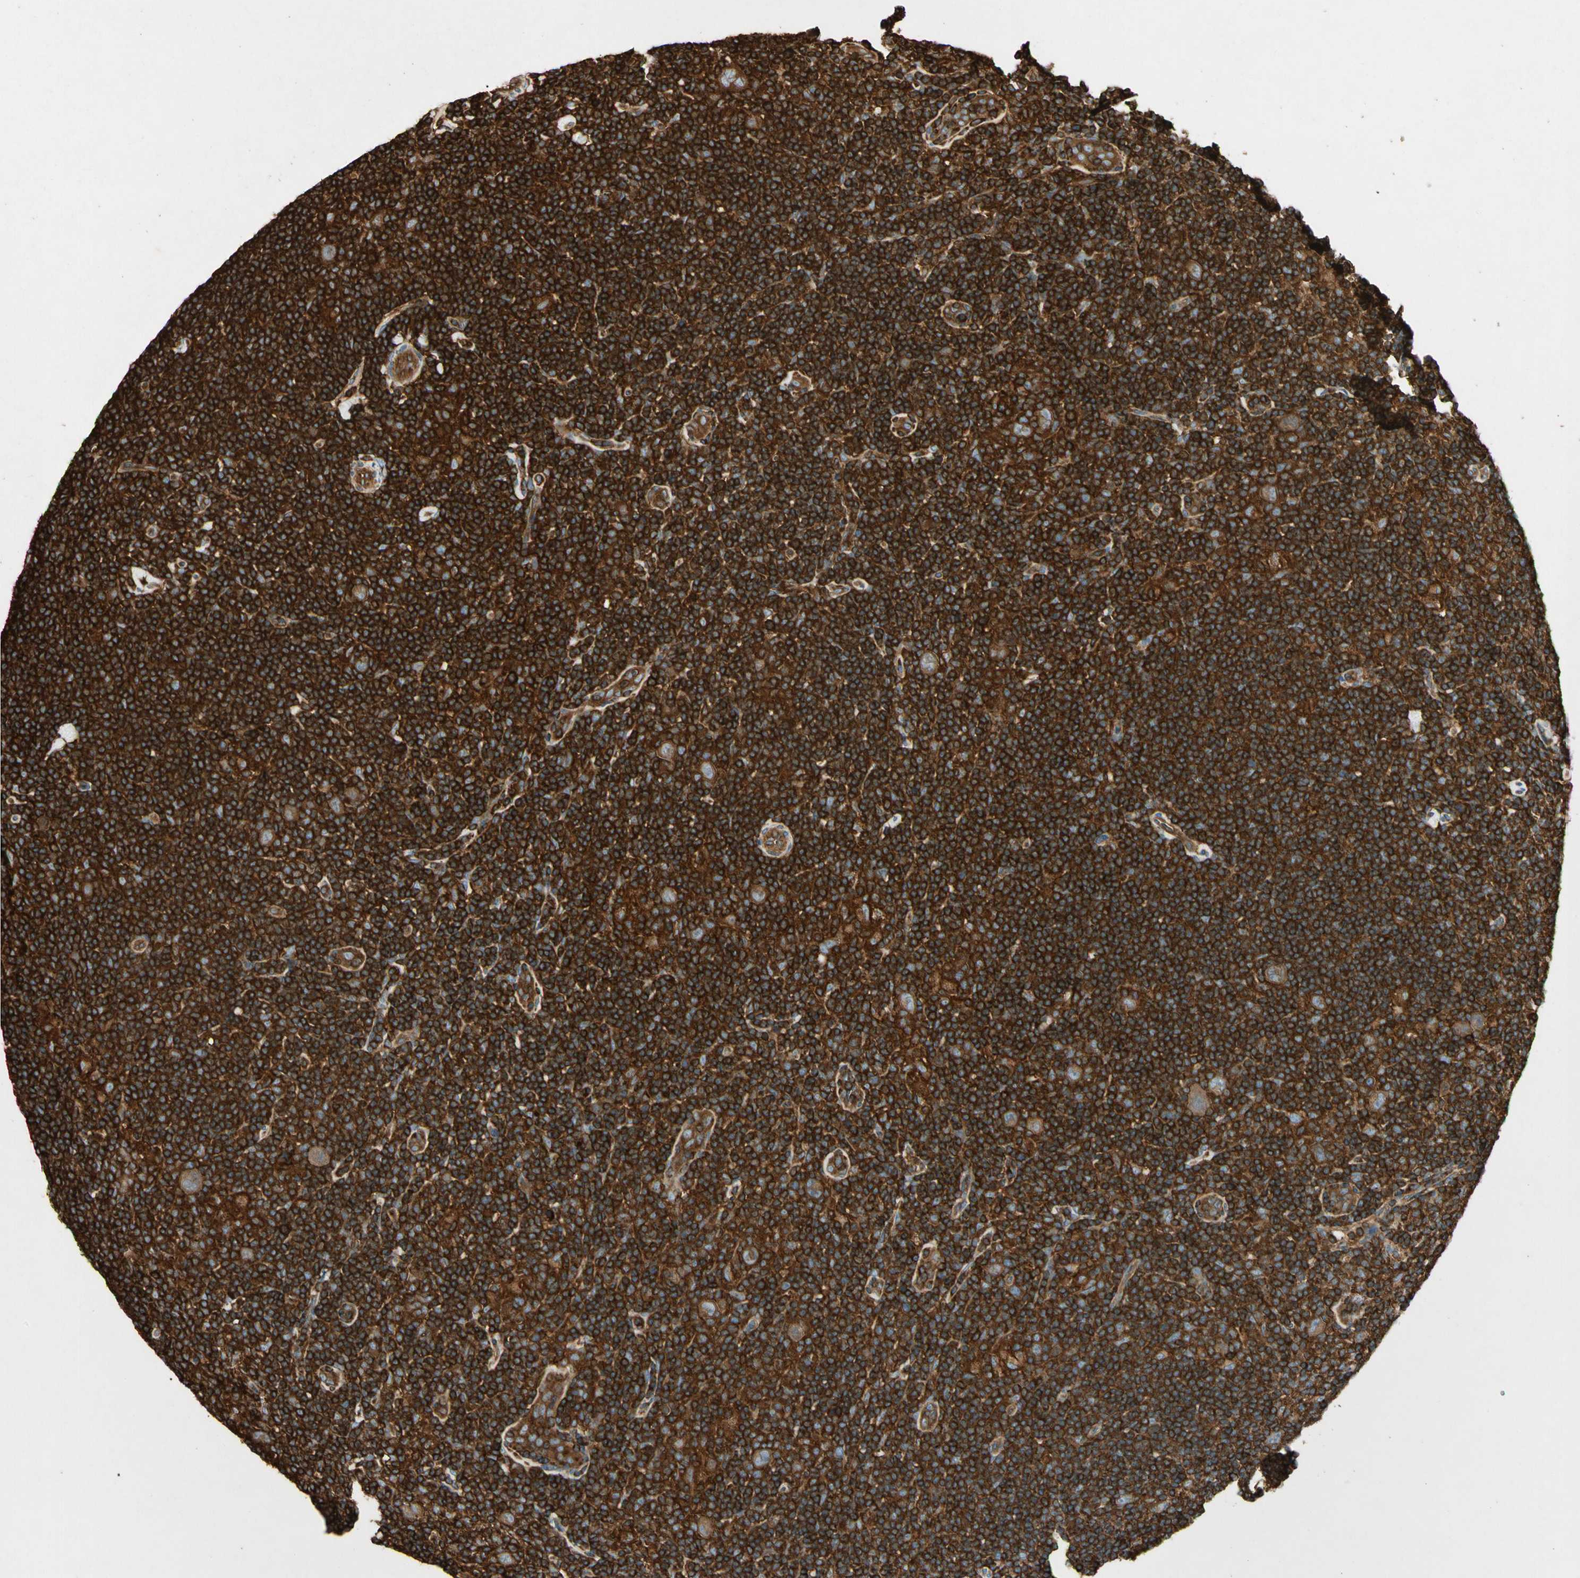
{"staining": {"intensity": "strong", "quantity": ">75%", "location": "cytoplasmic/membranous"}, "tissue": "lymphoma", "cell_type": "Tumor cells", "image_type": "cancer", "snomed": [{"axis": "morphology", "description": "Hodgkin's disease, NOS"}, {"axis": "topography", "description": "Lymph node"}], "caption": "Hodgkin's disease tissue reveals strong cytoplasmic/membranous expression in about >75% of tumor cells", "gene": "ARPC2", "patient": {"sex": "female", "age": 57}}